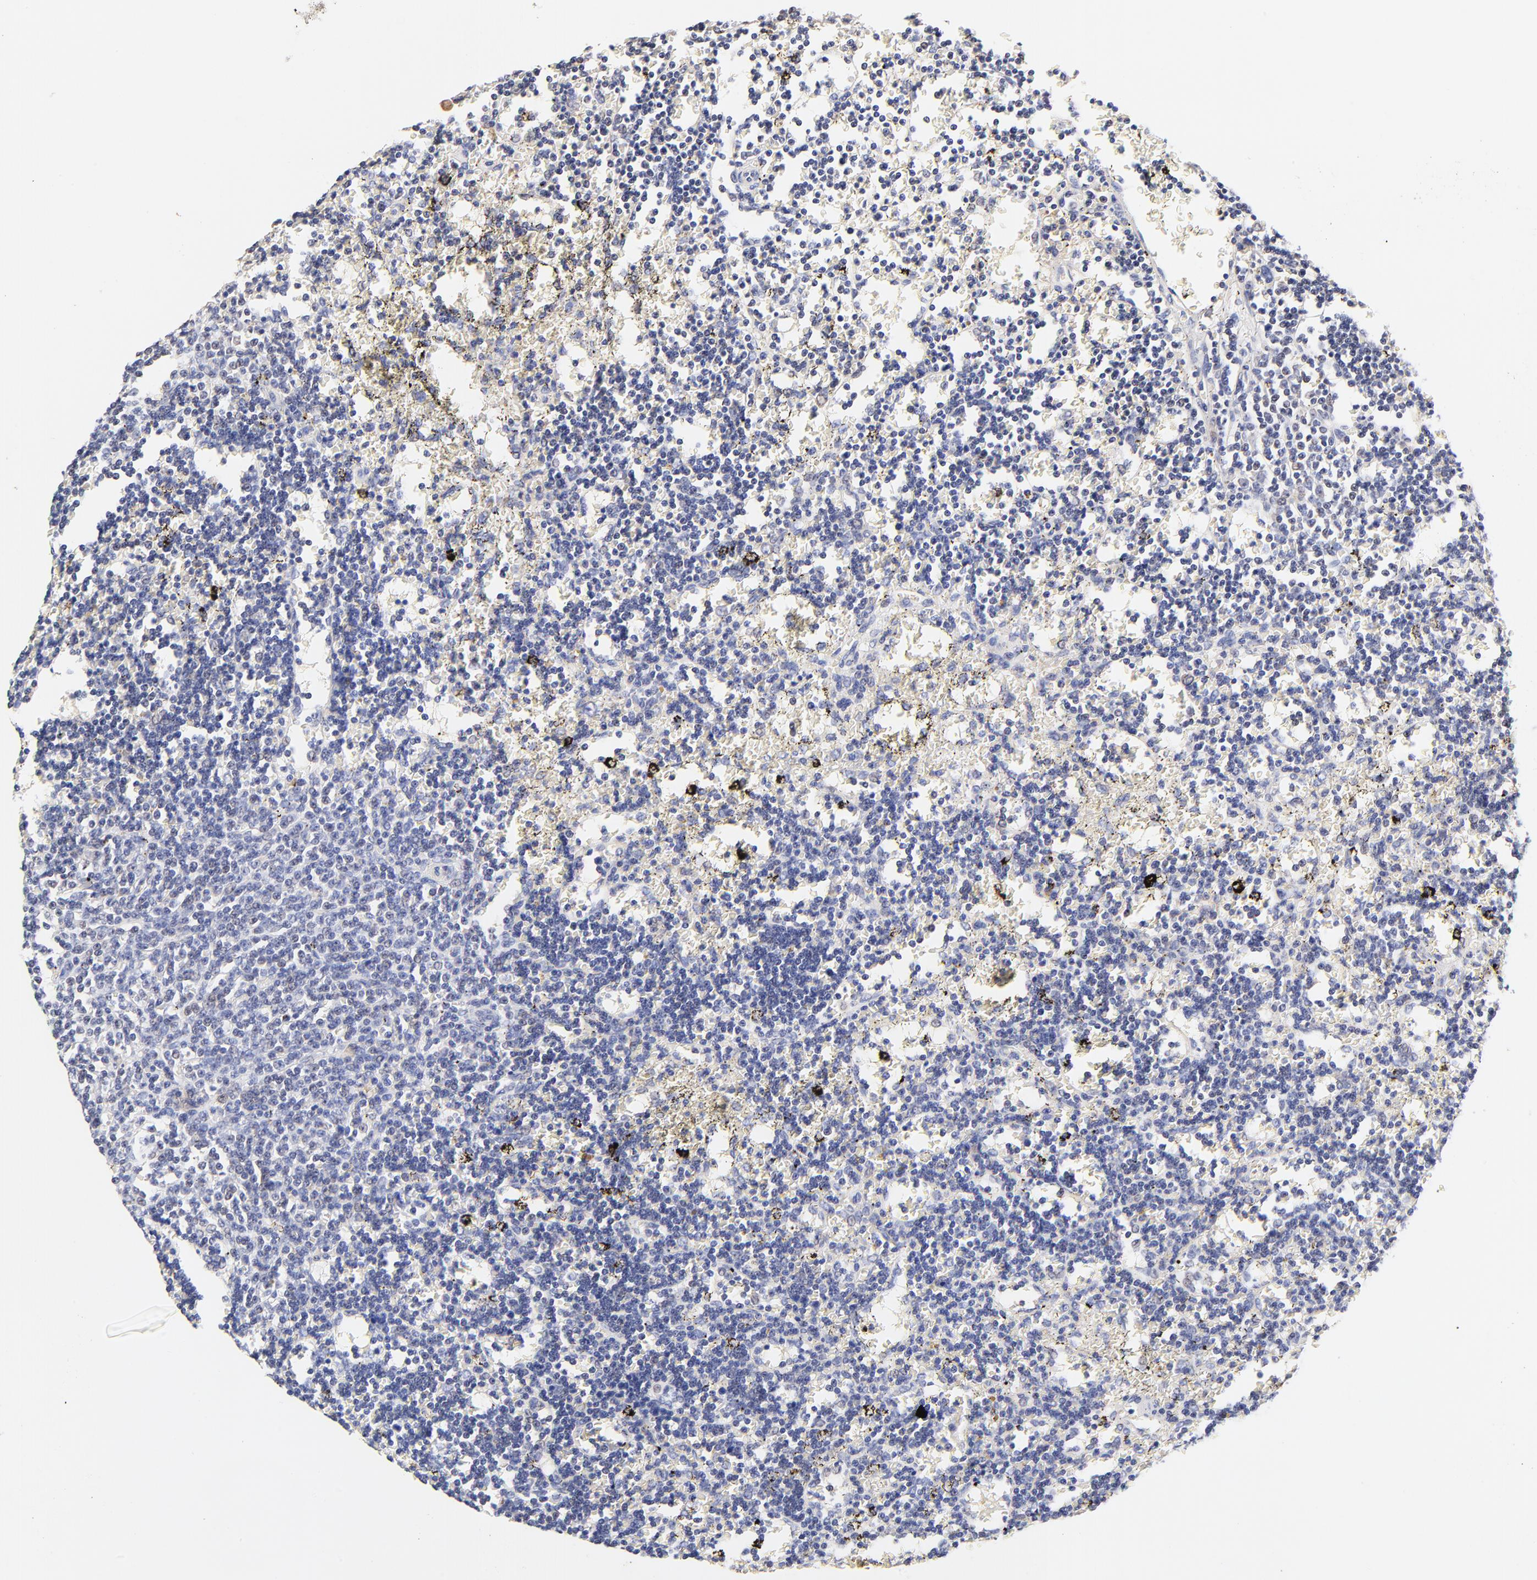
{"staining": {"intensity": "negative", "quantity": "none", "location": "none"}, "tissue": "lymphoma", "cell_type": "Tumor cells", "image_type": "cancer", "snomed": [{"axis": "morphology", "description": "Malignant lymphoma, non-Hodgkin's type, Low grade"}, {"axis": "topography", "description": "Spleen"}], "caption": "This image is of lymphoma stained with immunohistochemistry to label a protein in brown with the nuclei are counter-stained blue. There is no positivity in tumor cells.", "gene": "PTK7", "patient": {"sex": "male", "age": 60}}